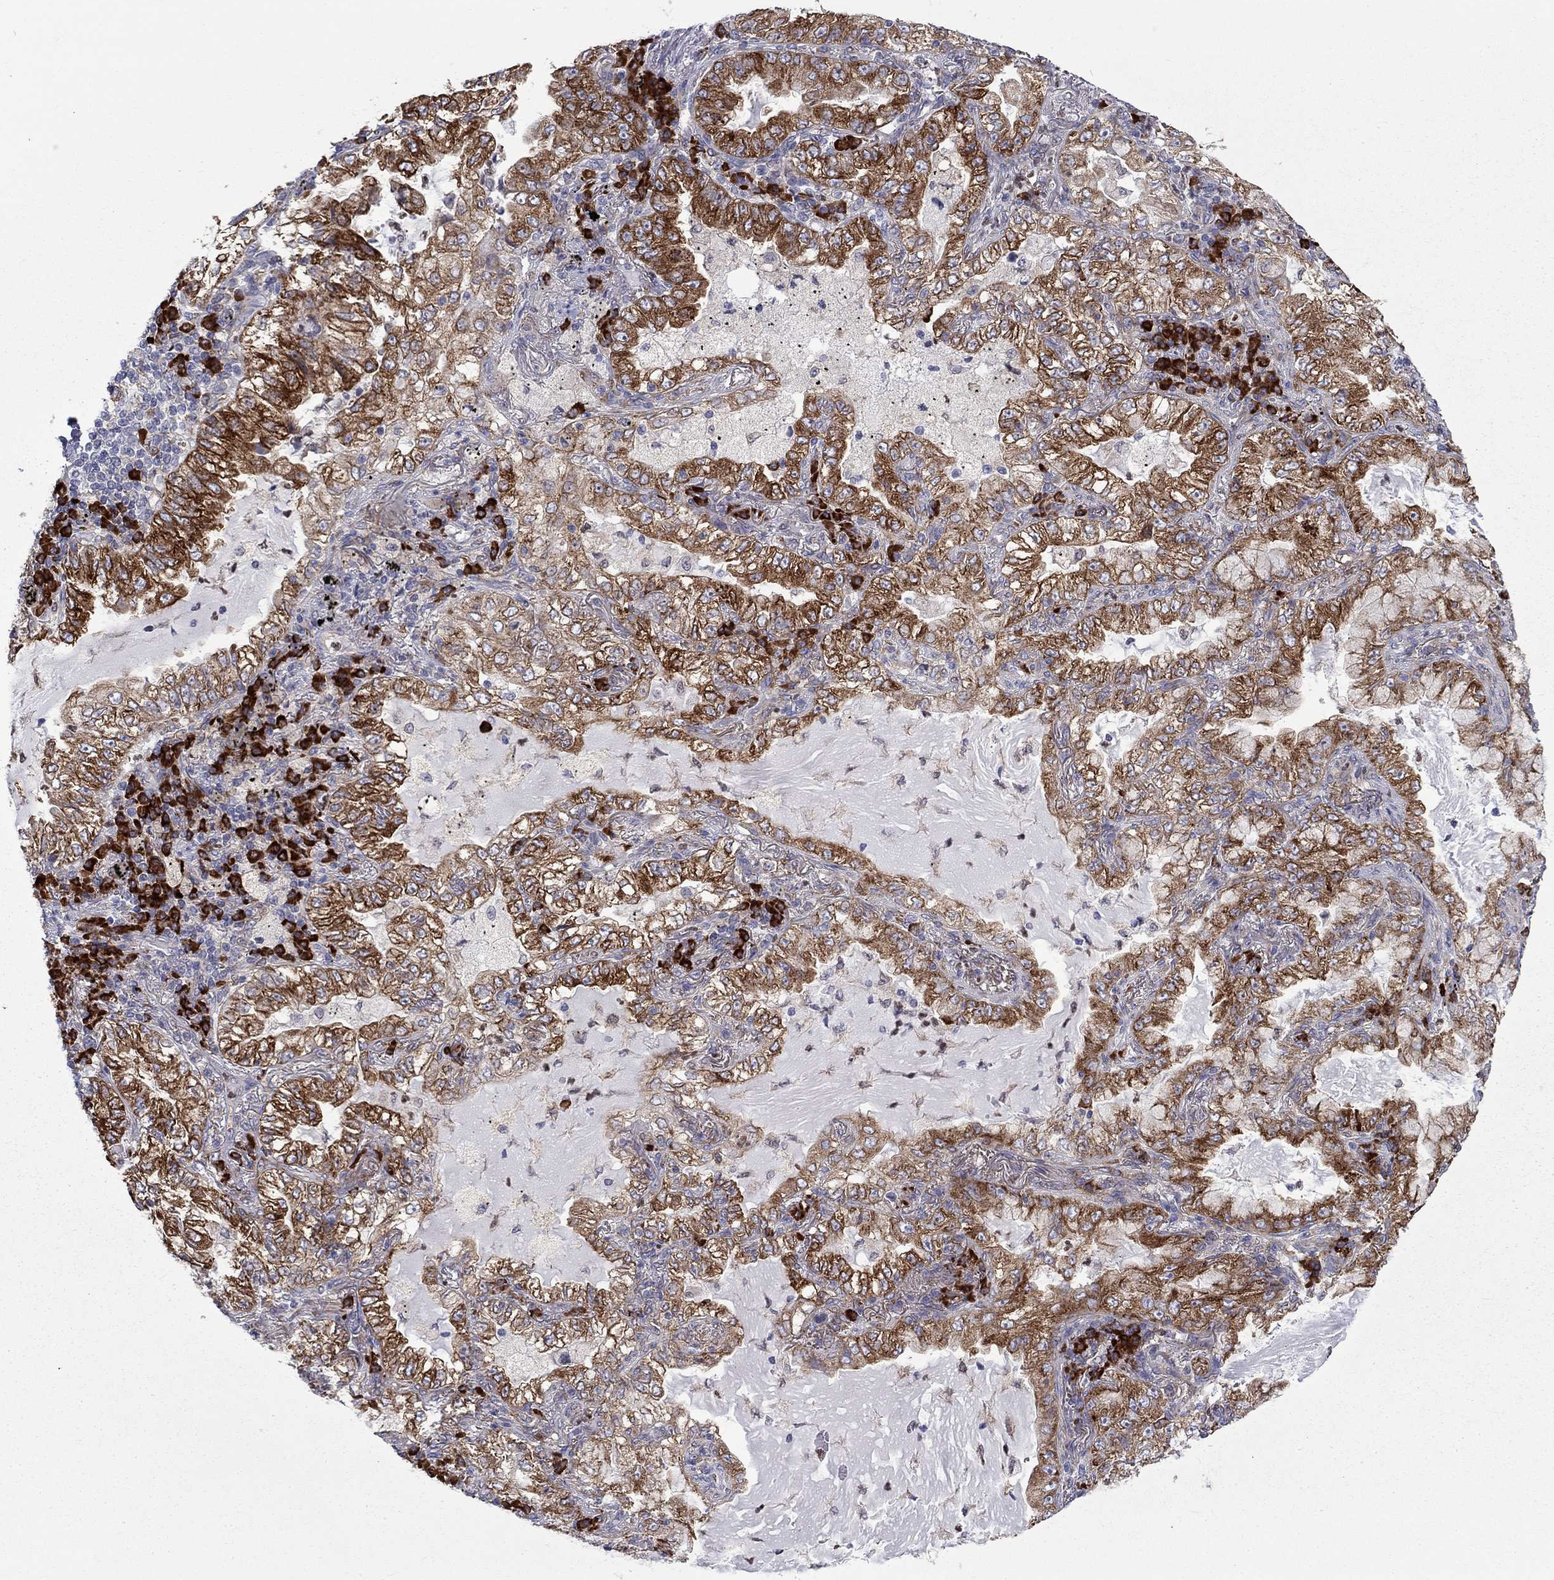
{"staining": {"intensity": "strong", "quantity": ">75%", "location": "cytoplasmic/membranous"}, "tissue": "lung cancer", "cell_type": "Tumor cells", "image_type": "cancer", "snomed": [{"axis": "morphology", "description": "Adenocarcinoma, NOS"}, {"axis": "topography", "description": "Lung"}], "caption": "Protein staining displays strong cytoplasmic/membranous positivity in approximately >75% of tumor cells in lung cancer (adenocarcinoma).", "gene": "PABPC4", "patient": {"sex": "female", "age": 73}}